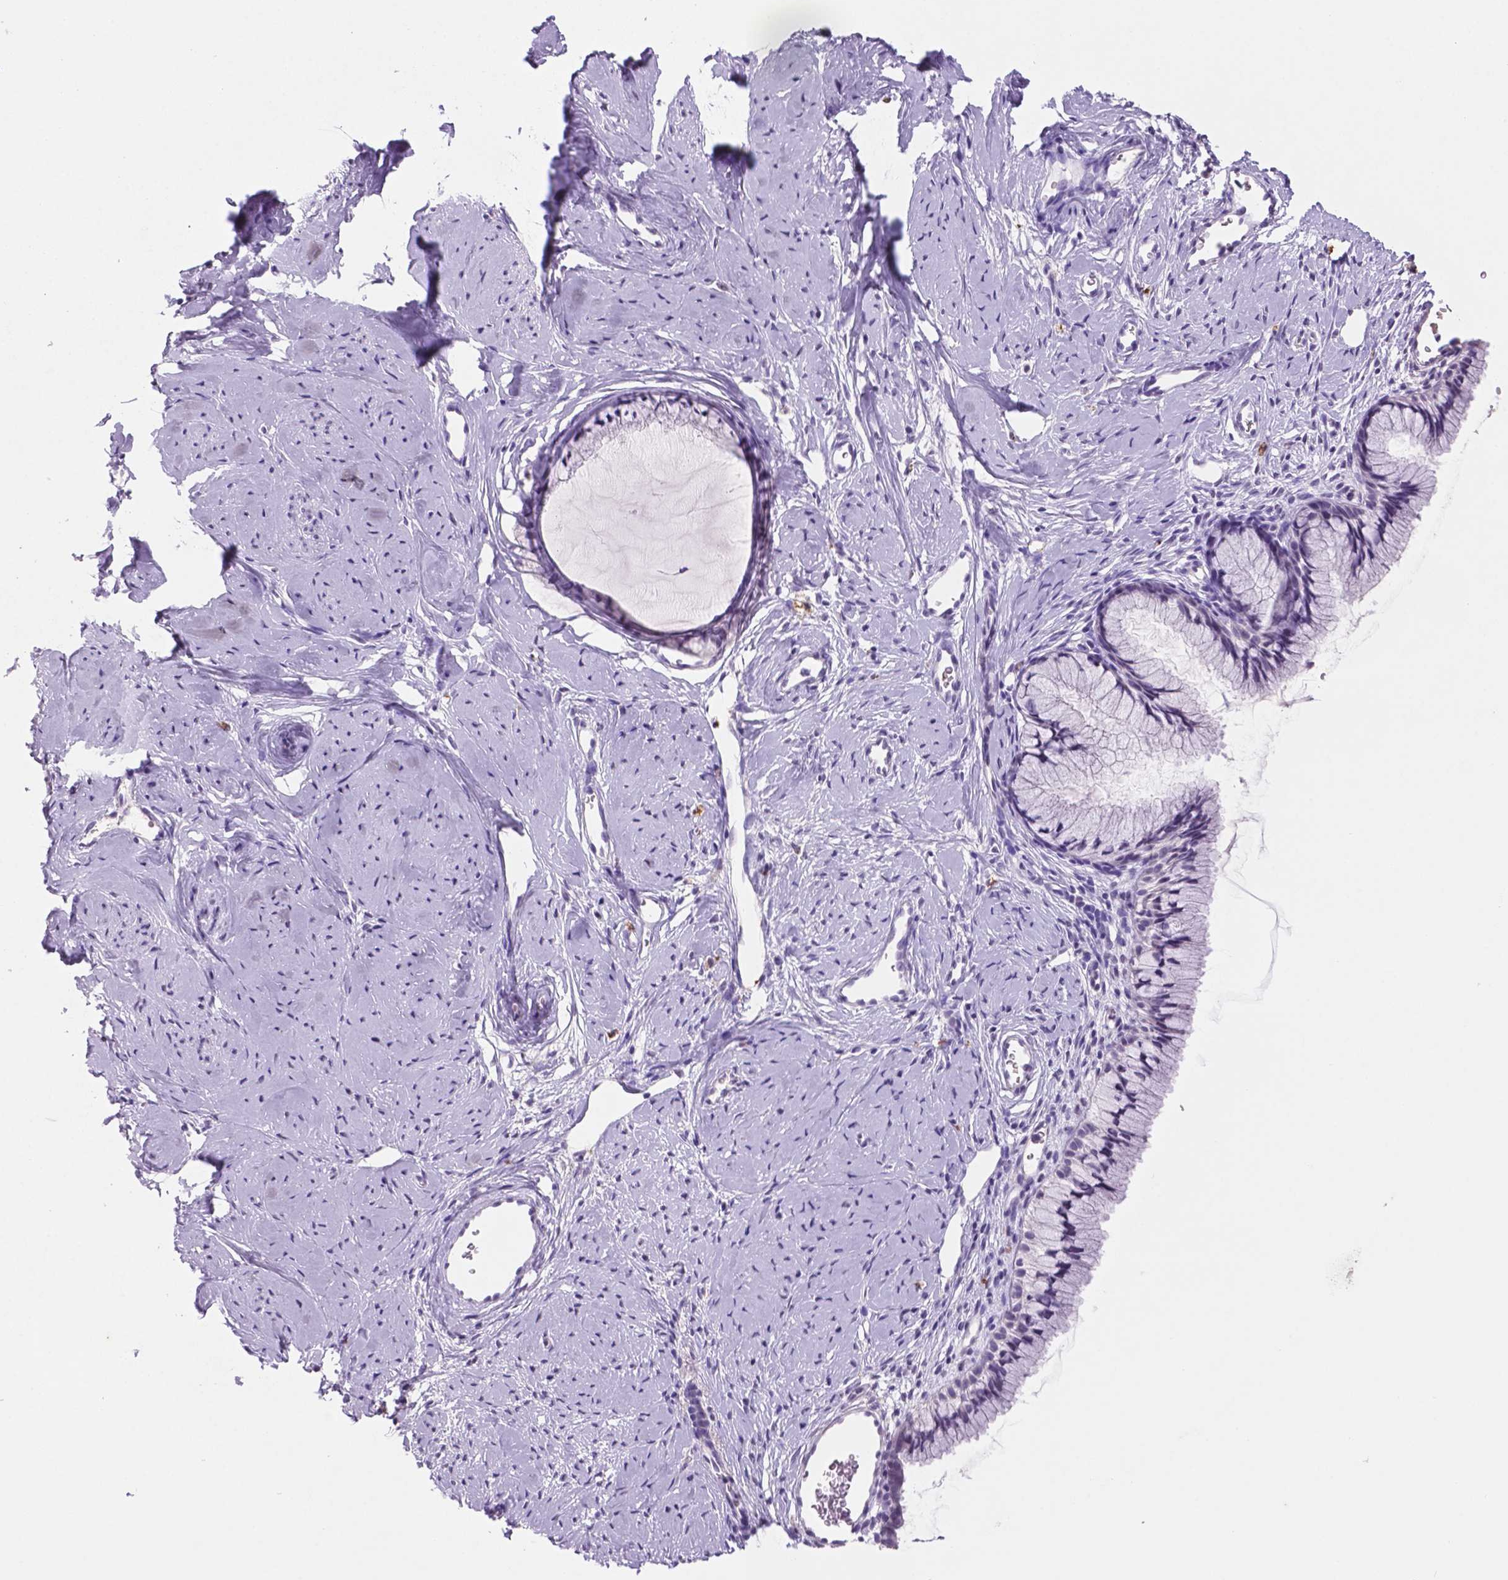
{"staining": {"intensity": "negative", "quantity": "none", "location": "none"}, "tissue": "cervix", "cell_type": "Glandular cells", "image_type": "normal", "snomed": [{"axis": "morphology", "description": "Normal tissue, NOS"}, {"axis": "topography", "description": "Cervix"}], "caption": "Immunohistochemistry (IHC) of normal human cervix displays no positivity in glandular cells. Nuclei are stained in blue.", "gene": "C18orf21", "patient": {"sex": "female", "age": 40}}